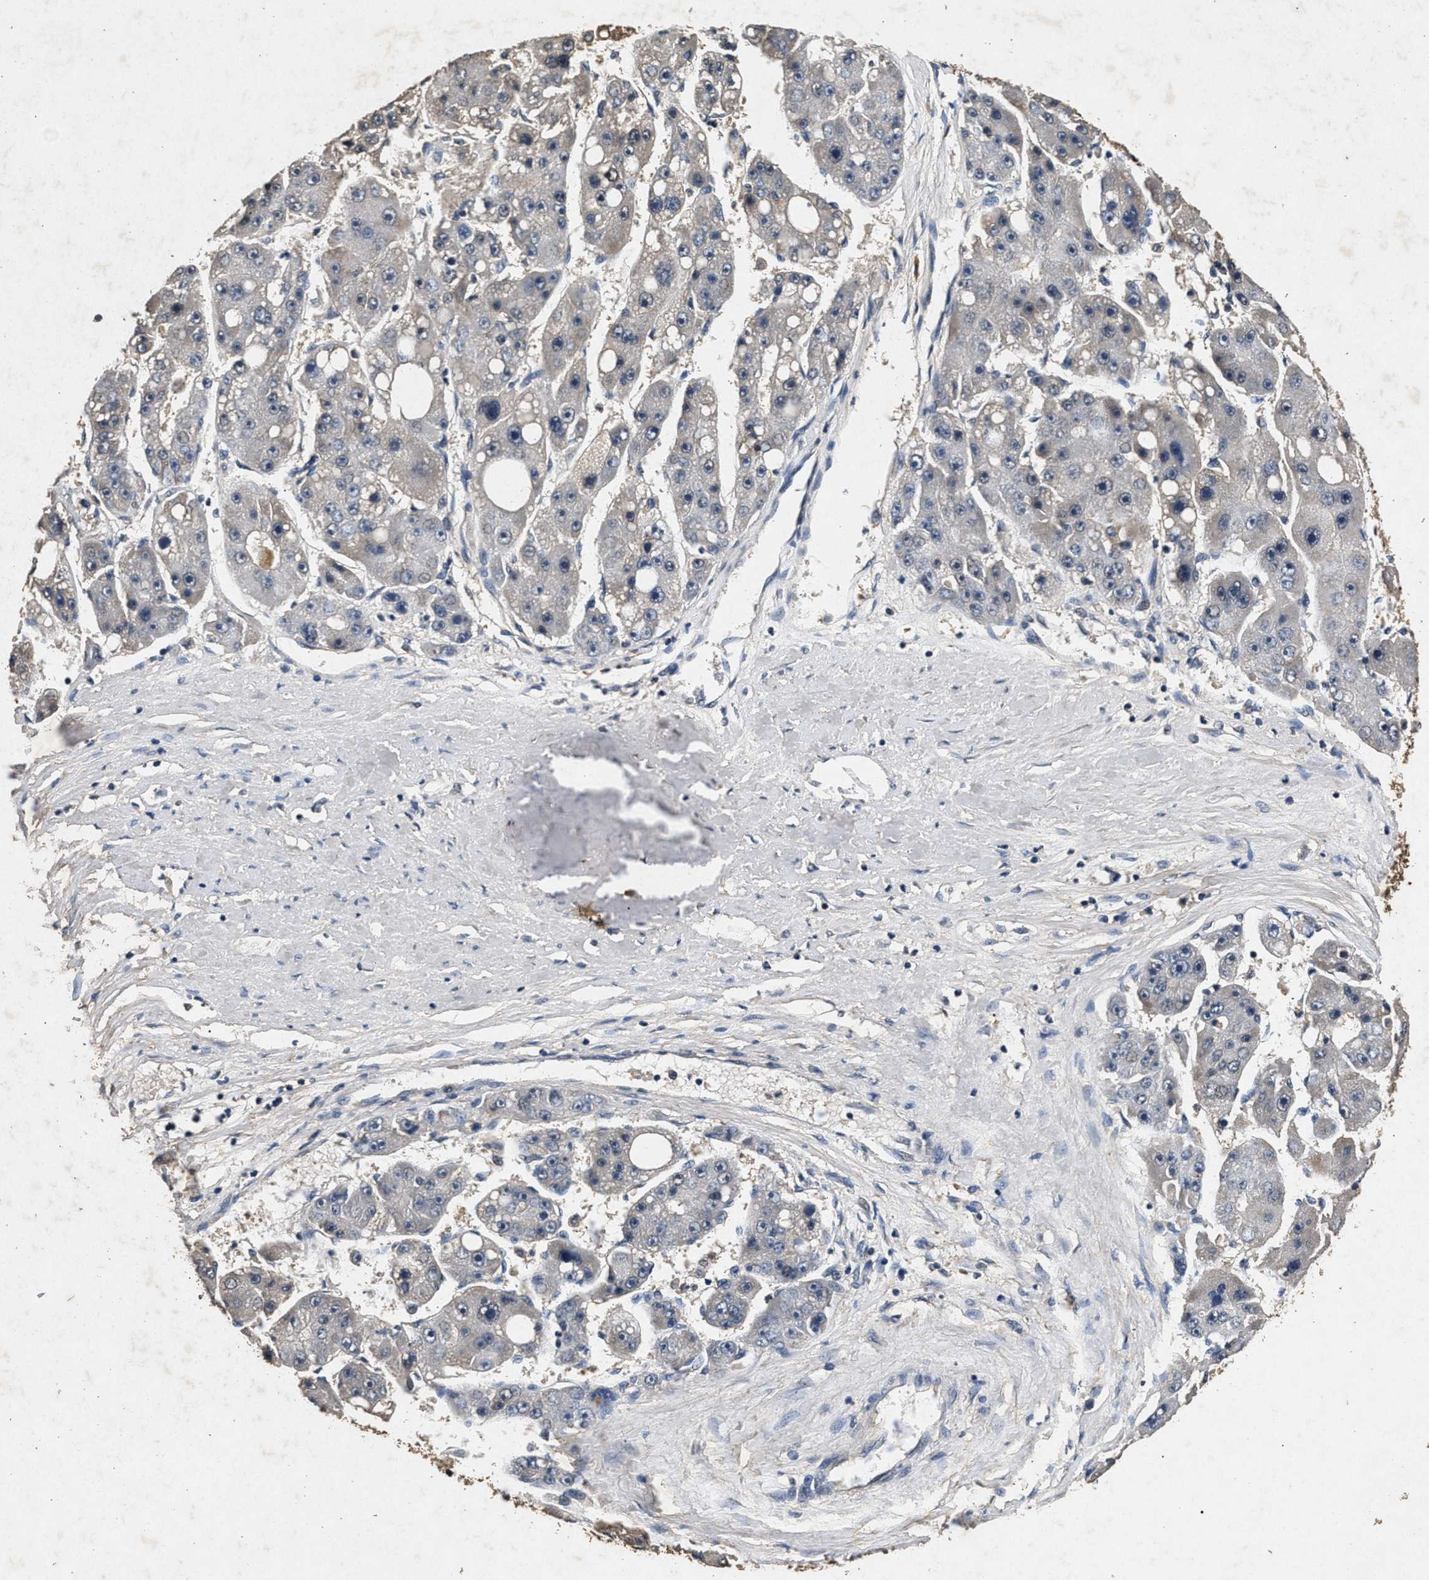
{"staining": {"intensity": "negative", "quantity": "none", "location": "none"}, "tissue": "liver cancer", "cell_type": "Tumor cells", "image_type": "cancer", "snomed": [{"axis": "morphology", "description": "Carcinoma, Hepatocellular, NOS"}, {"axis": "topography", "description": "Liver"}], "caption": "Tumor cells are negative for brown protein staining in hepatocellular carcinoma (liver). Brightfield microscopy of immunohistochemistry (IHC) stained with DAB (3,3'-diaminobenzidine) (brown) and hematoxylin (blue), captured at high magnification.", "gene": "PPP1CC", "patient": {"sex": "female", "age": 61}}